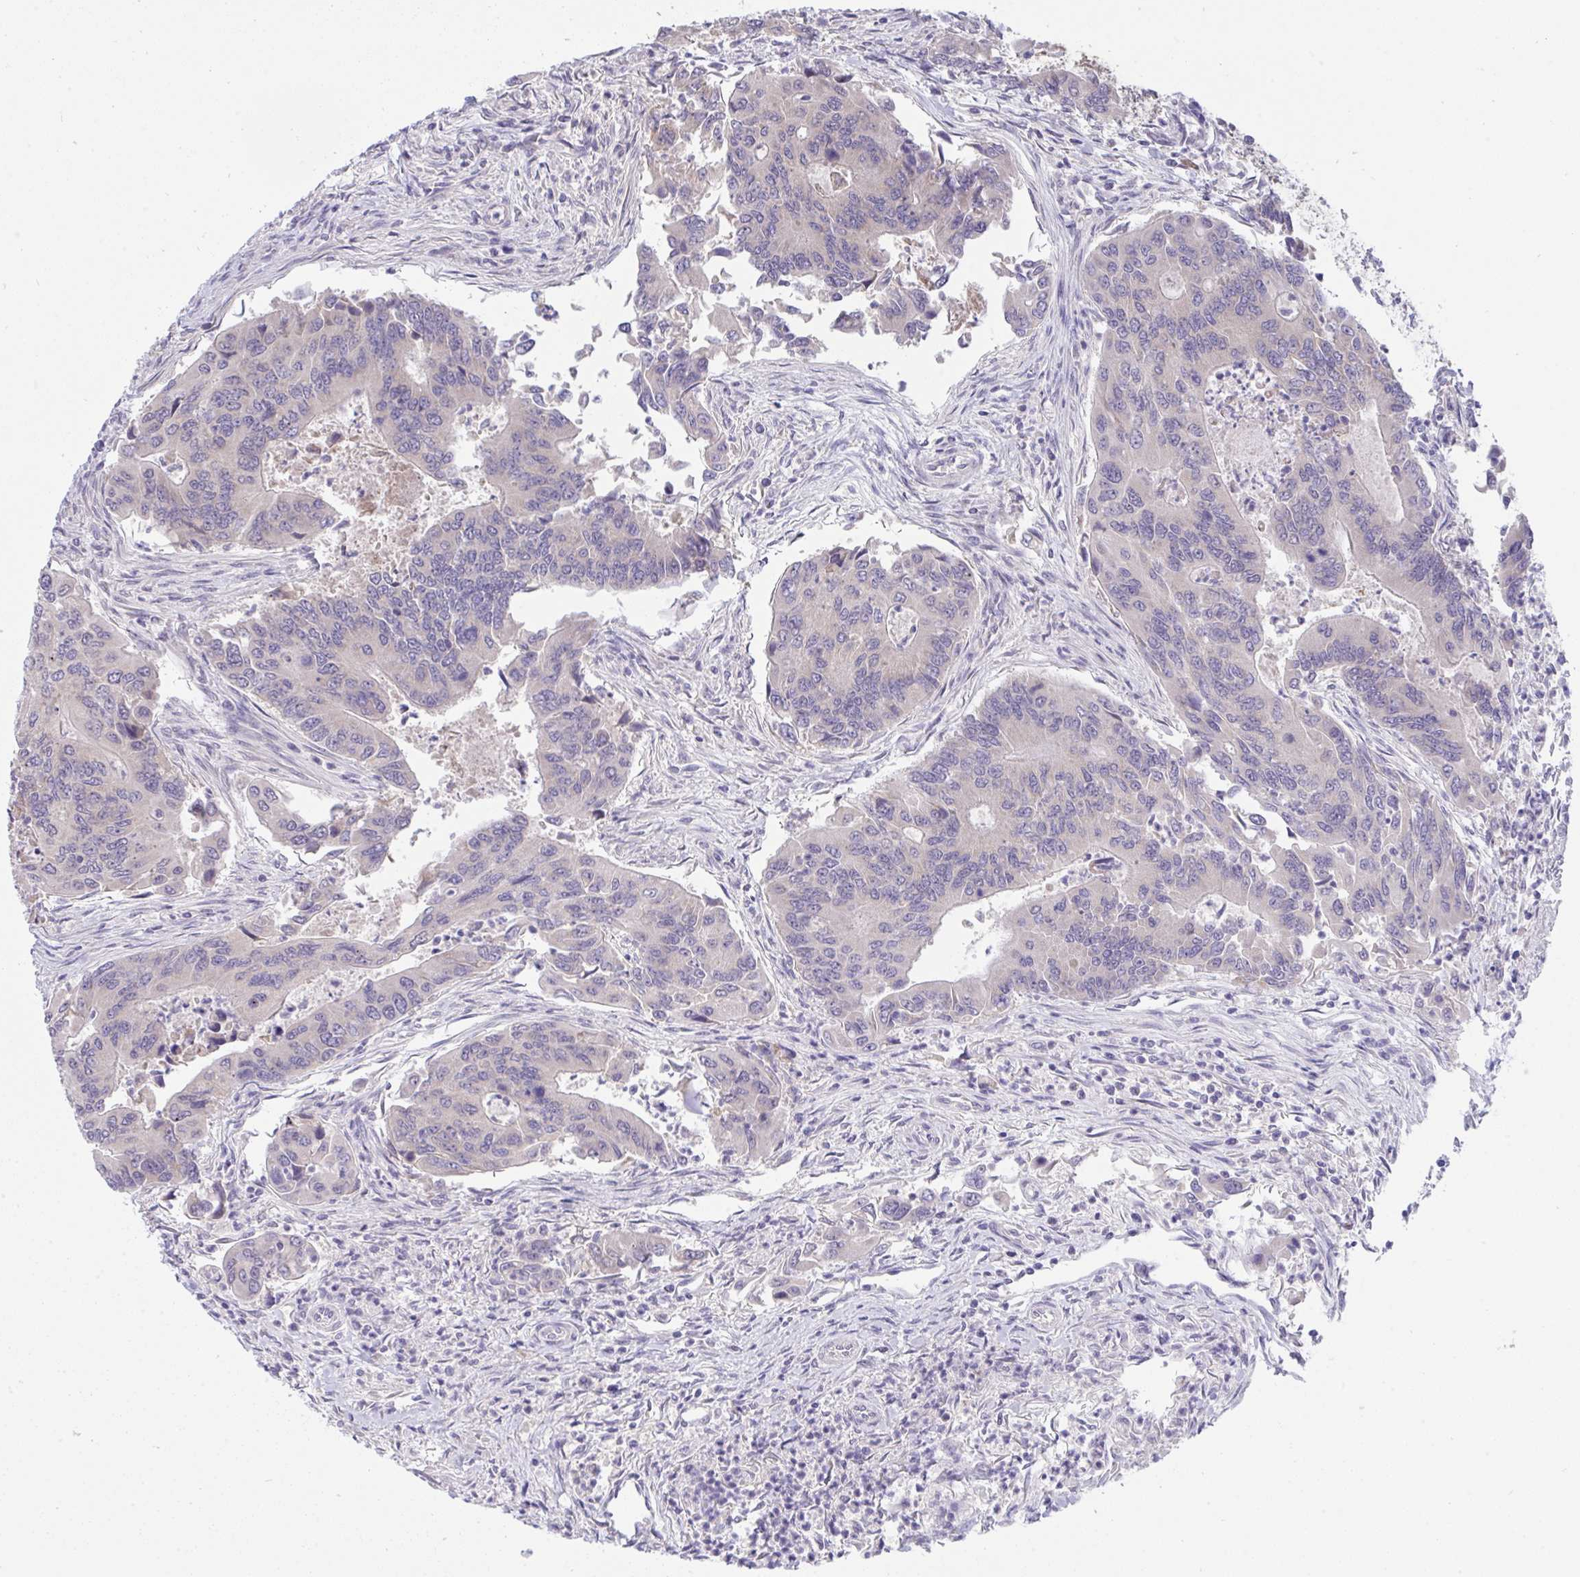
{"staining": {"intensity": "negative", "quantity": "none", "location": "none"}, "tissue": "colorectal cancer", "cell_type": "Tumor cells", "image_type": "cancer", "snomed": [{"axis": "morphology", "description": "Adenocarcinoma, NOS"}, {"axis": "topography", "description": "Colon"}], "caption": "Colorectal adenocarcinoma was stained to show a protein in brown. There is no significant positivity in tumor cells.", "gene": "TMEM41A", "patient": {"sex": "female", "age": 67}}